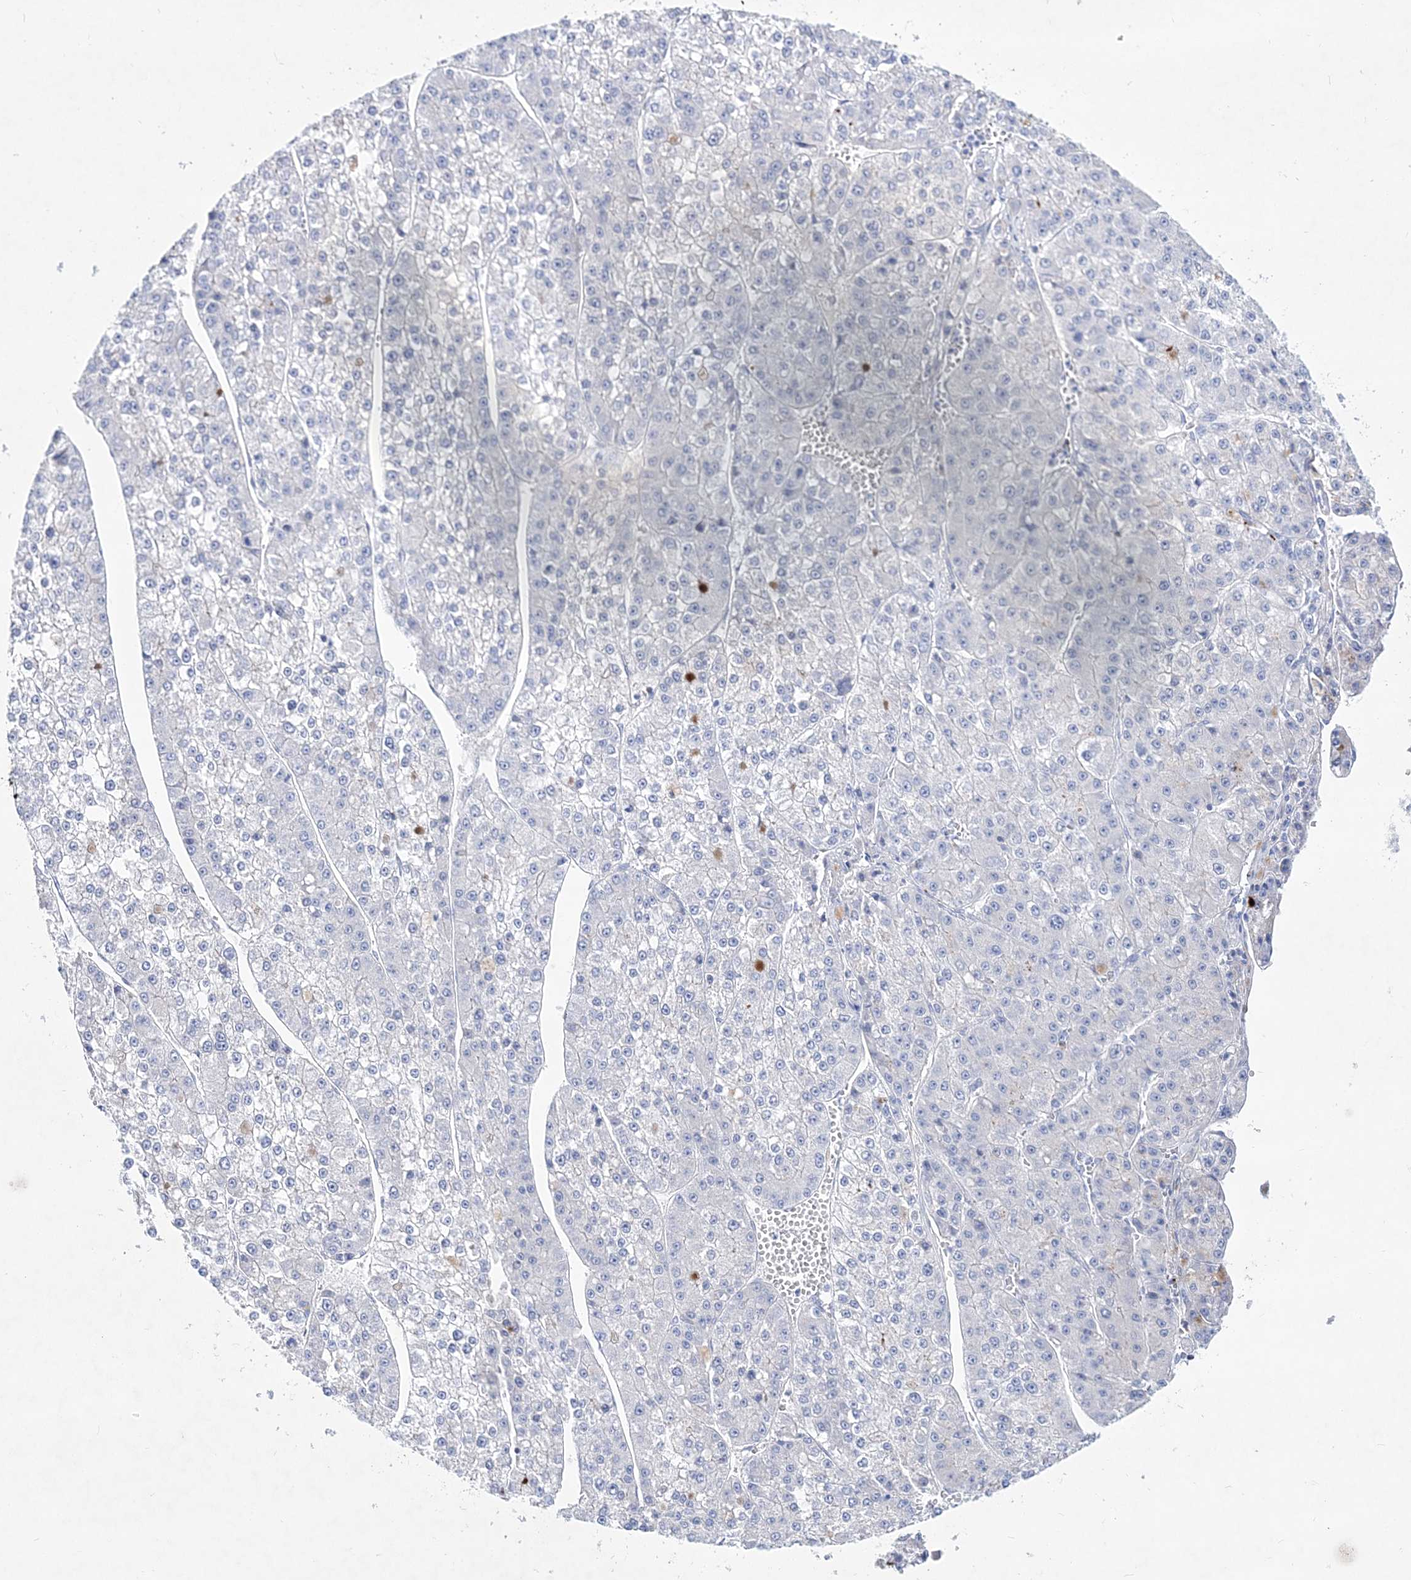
{"staining": {"intensity": "negative", "quantity": "none", "location": "none"}, "tissue": "liver cancer", "cell_type": "Tumor cells", "image_type": "cancer", "snomed": [{"axis": "morphology", "description": "Carcinoma, Hepatocellular, NOS"}, {"axis": "topography", "description": "Liver"}], "caption": "This is an IHC image of liver cancer. There is no positivity in tumor cells.", "gene": "SPINK7", "patient": {"sex": "female", "age": 73}}